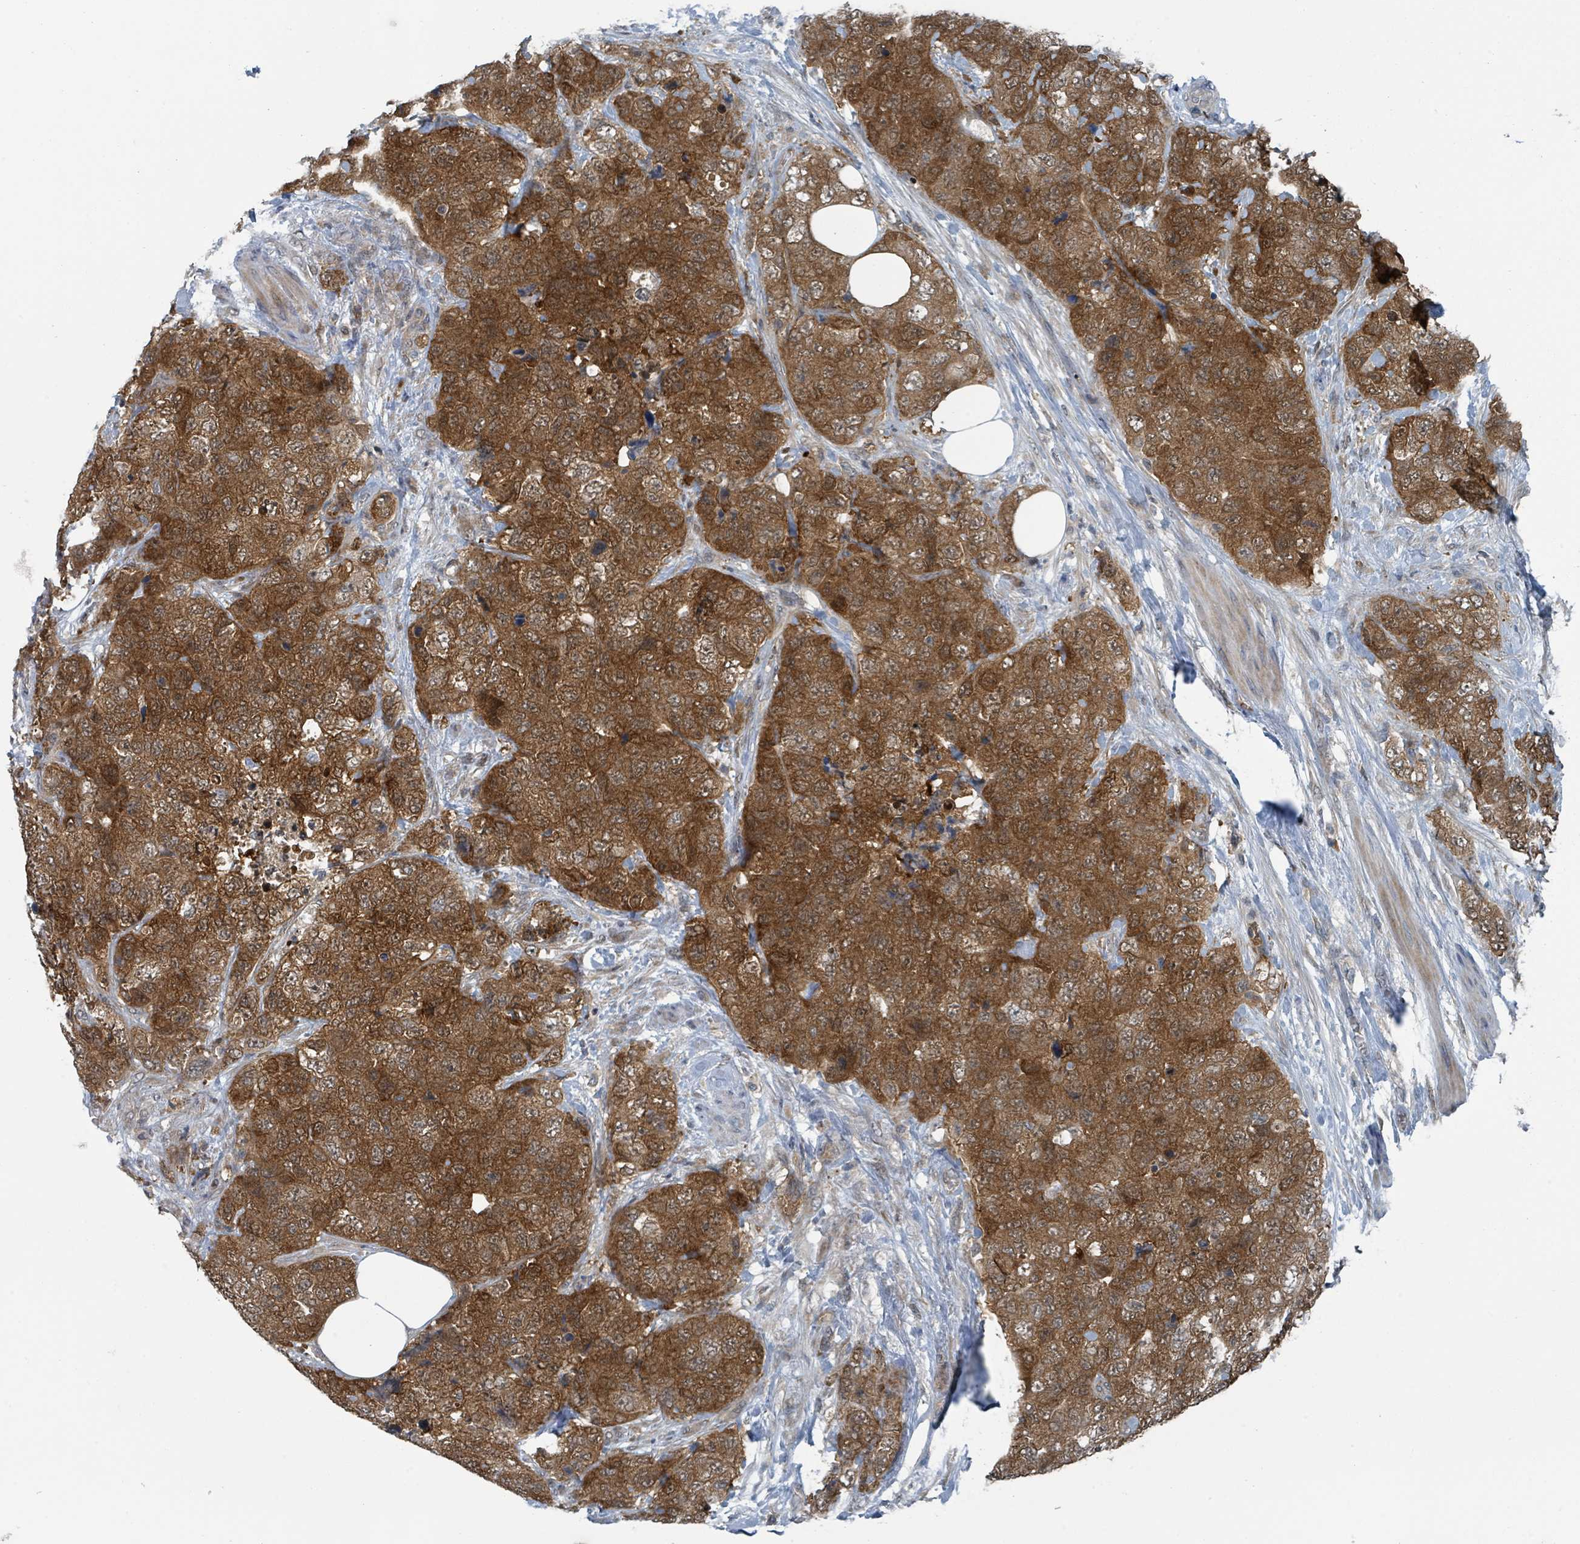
{"staining": {"intensity": "strong", "quantity": ">75%", "location": "cytoplasmic/membranous,nuclear"}, "tissue": "urothelial cancer", "cell_type": "Tumor cells", "image_type": "cancer", "snomed": [{"axis": "morphology", "description": "Urothelial carcinoma, High grade"}, {"axis": "topography", "description": "Urinary bladder"}], "caption": "A high-resolution histopathology image shows immunohistochemistry (IHC) staining of urothelial carcinoma (high-grade), which reveals strong cytoplasmic/membranous and nuclear positivity in about >75% of tumor cells. (DAB IHC, brown staining for protein, blue staining for nuclei).", "gene": "GOLGA7", "patient": {"sex": "female", "age": 78}}